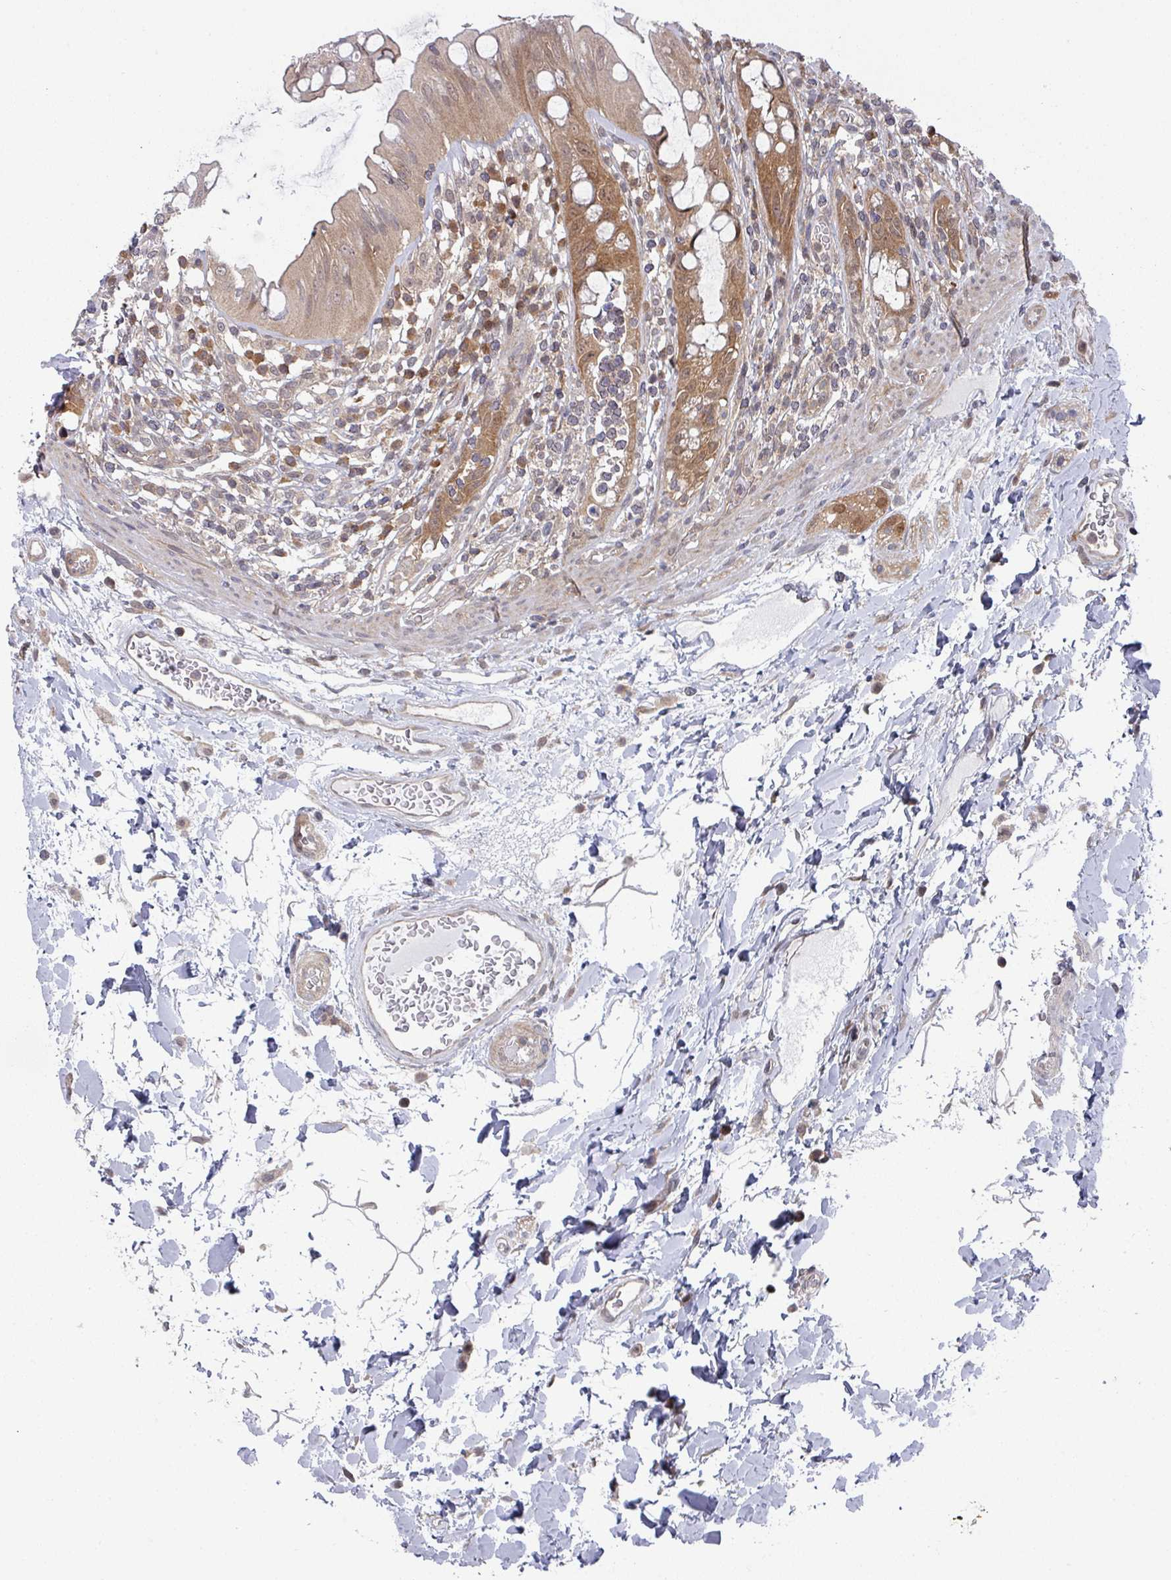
{"staining": {"intensity": "moderate", "quantity": ">75%", "location": "cytoplasmic/membranous,nuclear"}, "tissue": "rectum", "cell_type": "Glandular cells", "image_type": "normal", "snomed": [{"axis": "morphology", "description": "Normal tissue, NOS"}, {"axis": "topography", "description": "Rectum"}], "caption": "Protein staining reveals moderate cytoplasmic/membranous,nuclear positivity in approximately >75% of glandular cells in benign rectum.", "gene": "GOLGA7B", "patient": {"sex": "female", "age": 57}}